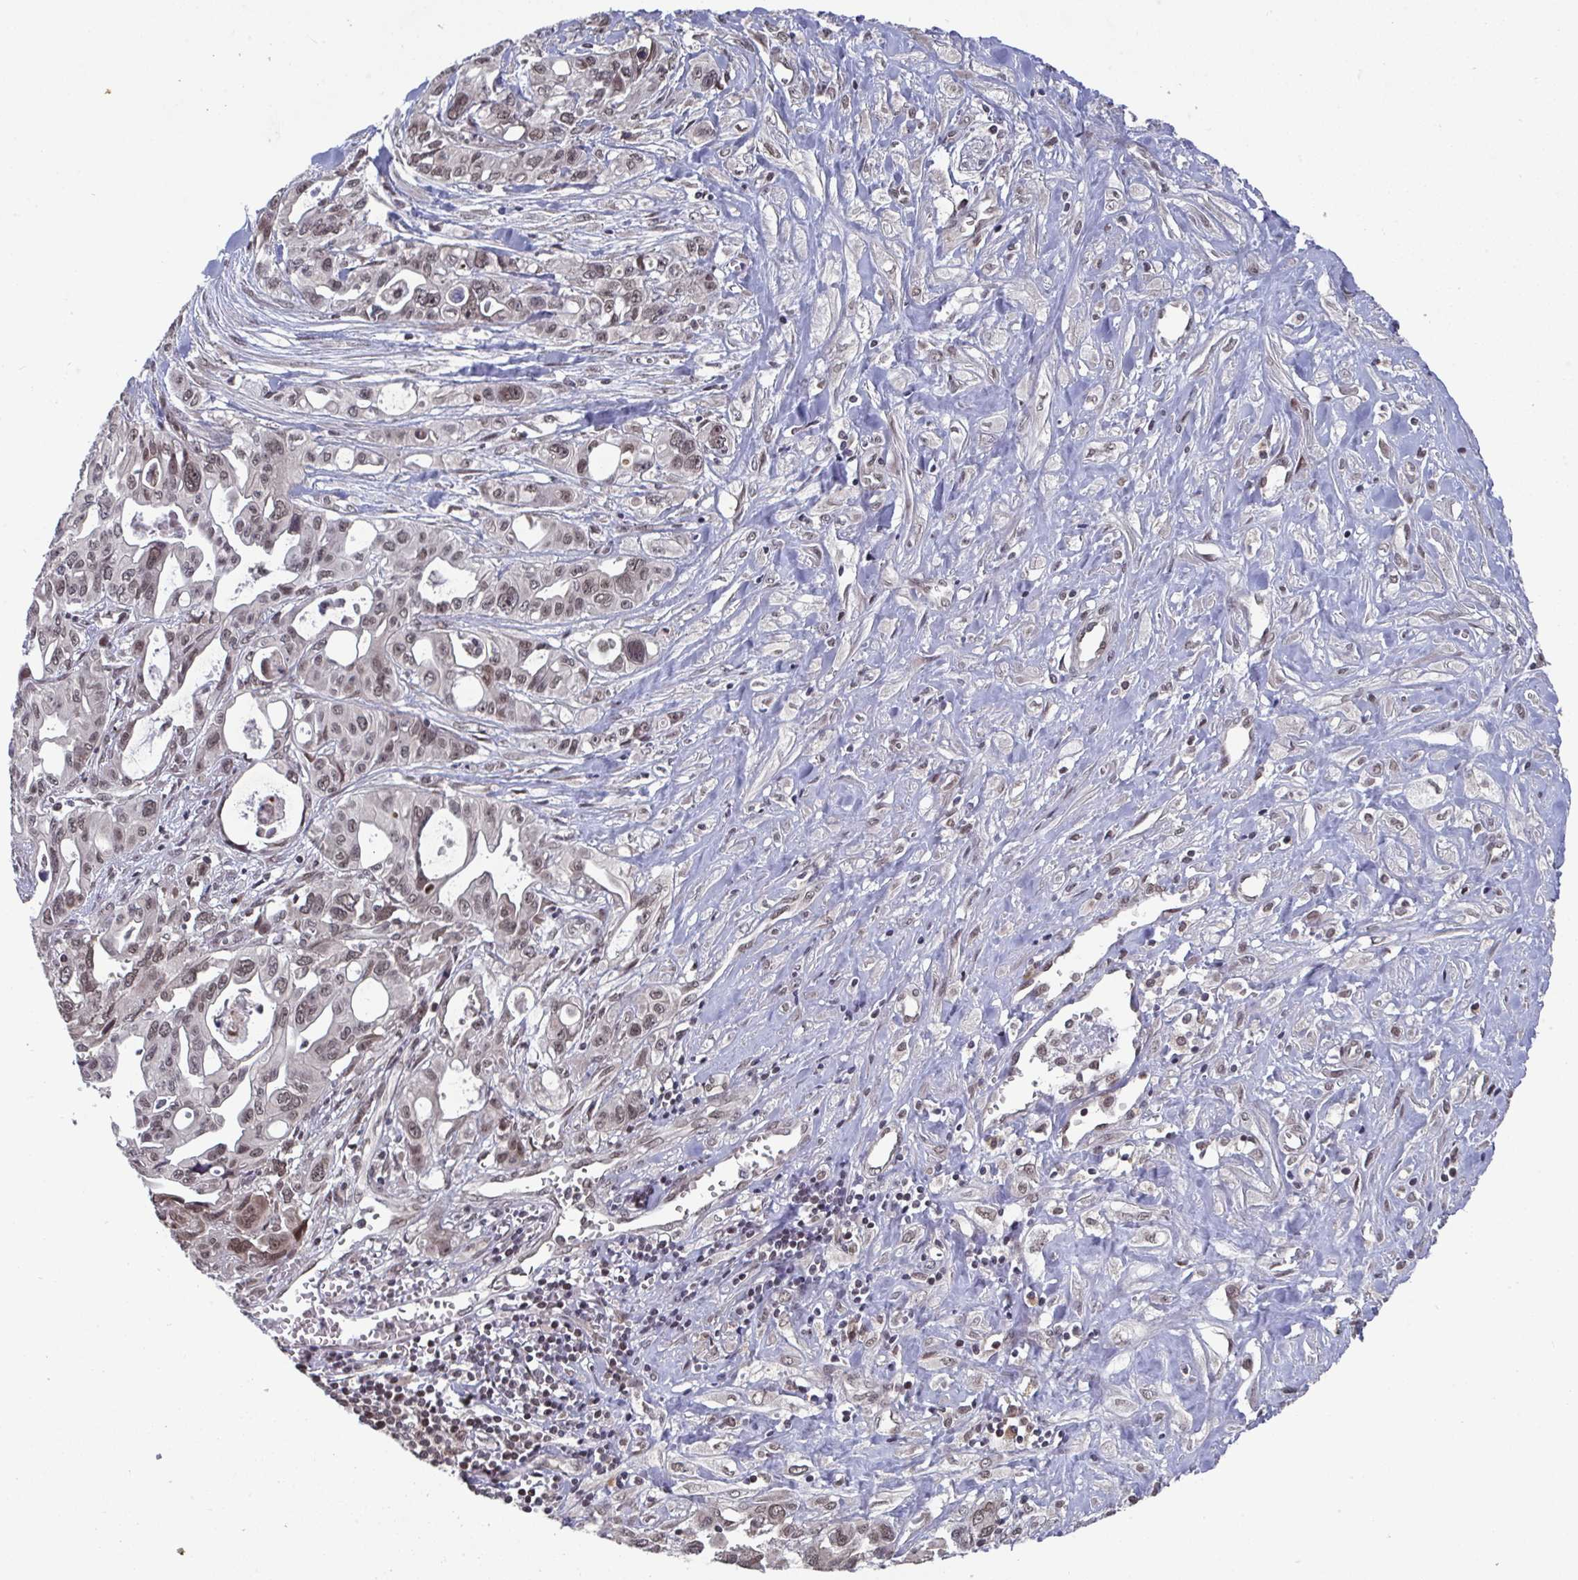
{"staining": {"intensity": "moderate", "quantity": ">75%", "location": "nuclear"}, "tissue": "pancreatic cancer", "cell_type": "Tumor cells", "image_type": "cancer", "snomed": [{"axis": "morphology", "description": "Adenocarcinoma, NOS"}, {"axis": "topography", "description": "Pancreas"}], "caption": "Adenocarcinoma (pancreatic) stained for a protein (brown) shows moderate nuclear positive staining in approximately >75% of tumor cells.", "gene": "JMJD1C", "patient": {"sex": "female", "age": 47}}